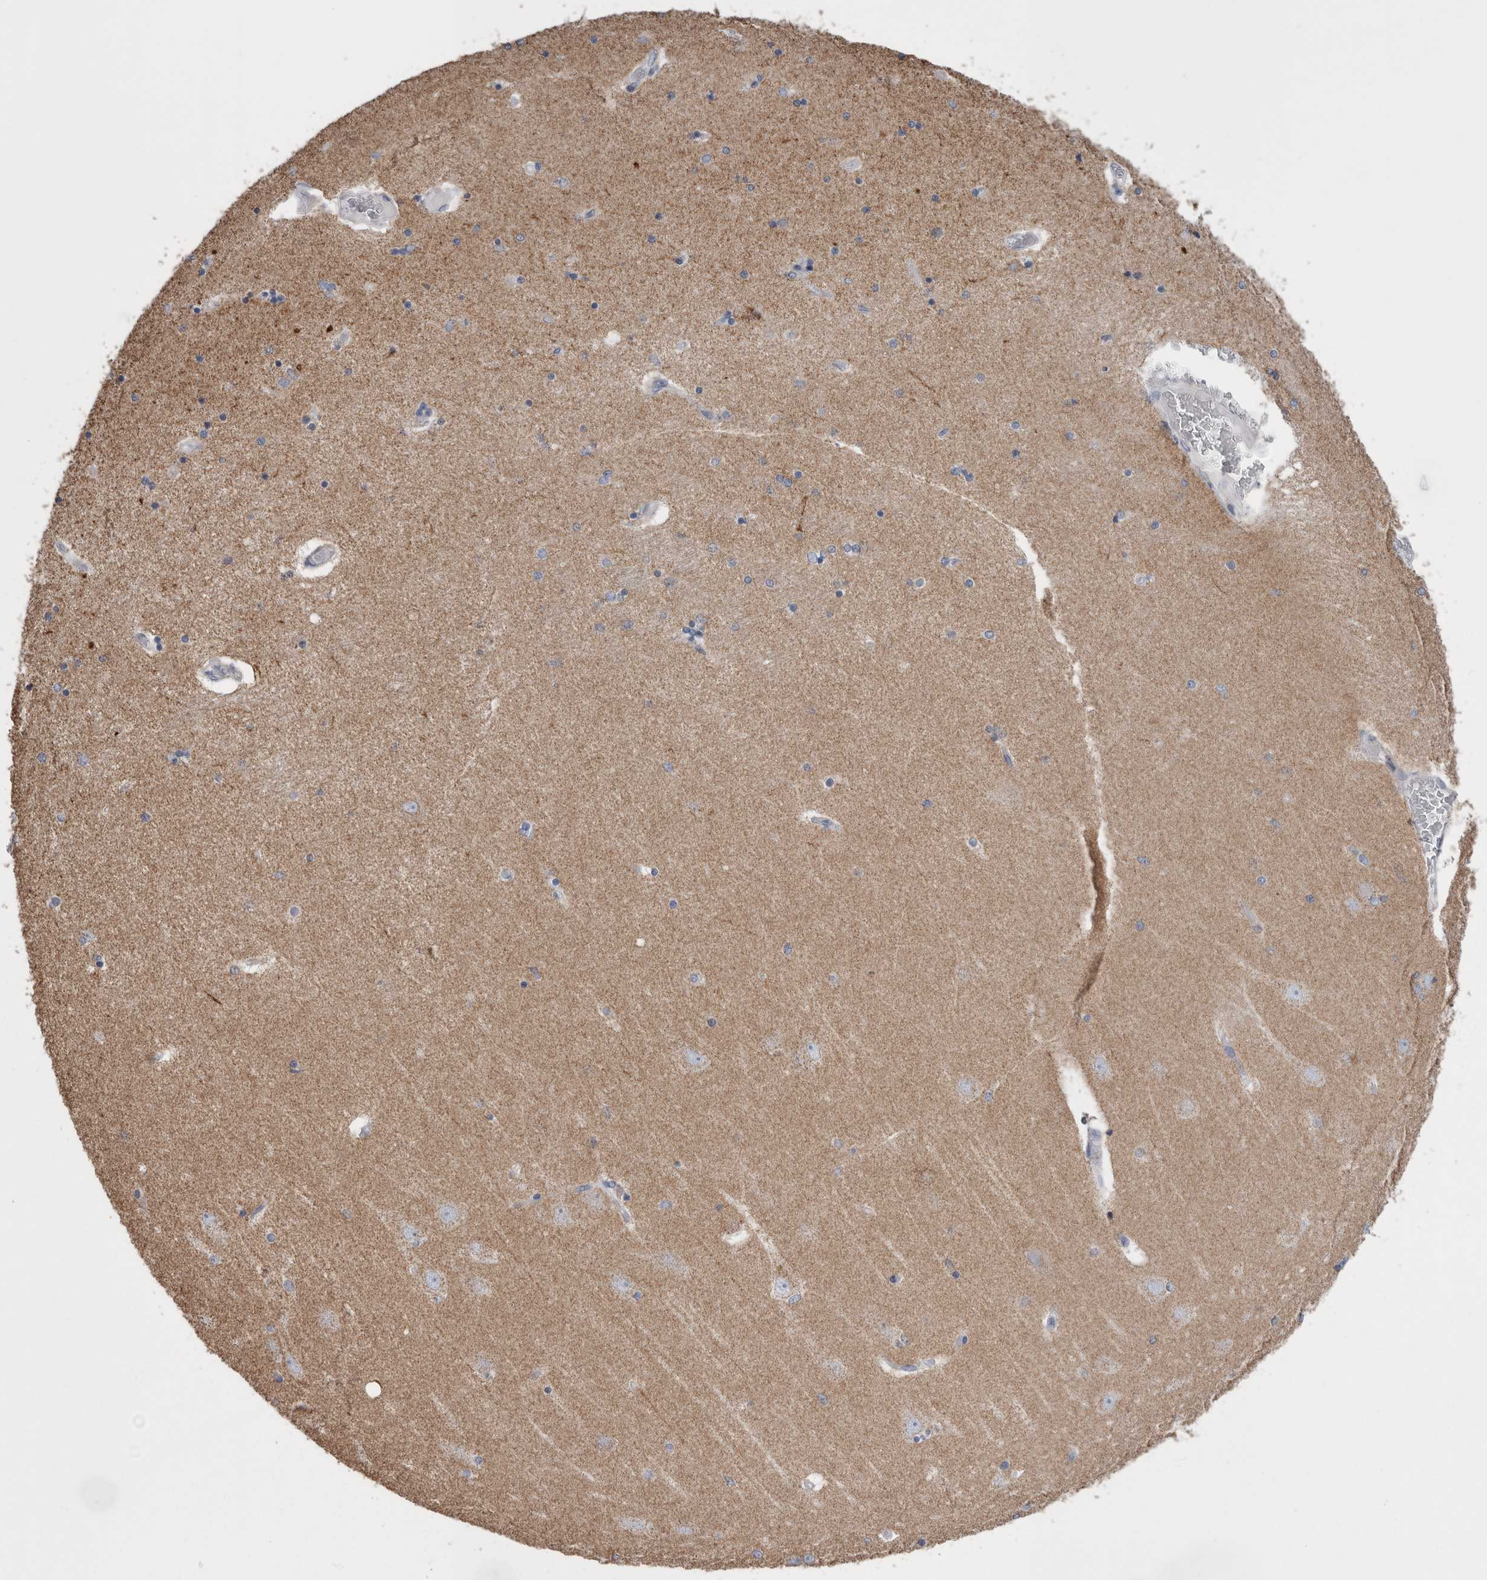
{"staining": {"intensity": "negative", "quantity": "none", "location": "none"}, "tissue": "hippocampus", "cell_type": "Glial cells", "image_type": "normal", "snomed": [{"axis": "morphology", "description": "Normal tissue, NOS"}, {"axis": "topography", "description": "Hippocampus"}], "caption": "This is an immunohistochemistry photomicrograph of unremarkable human hippocampus. There is no positivity in glial cells.", "gene": "GDAP1", "patient": {"sex": "female", "age": 54}}